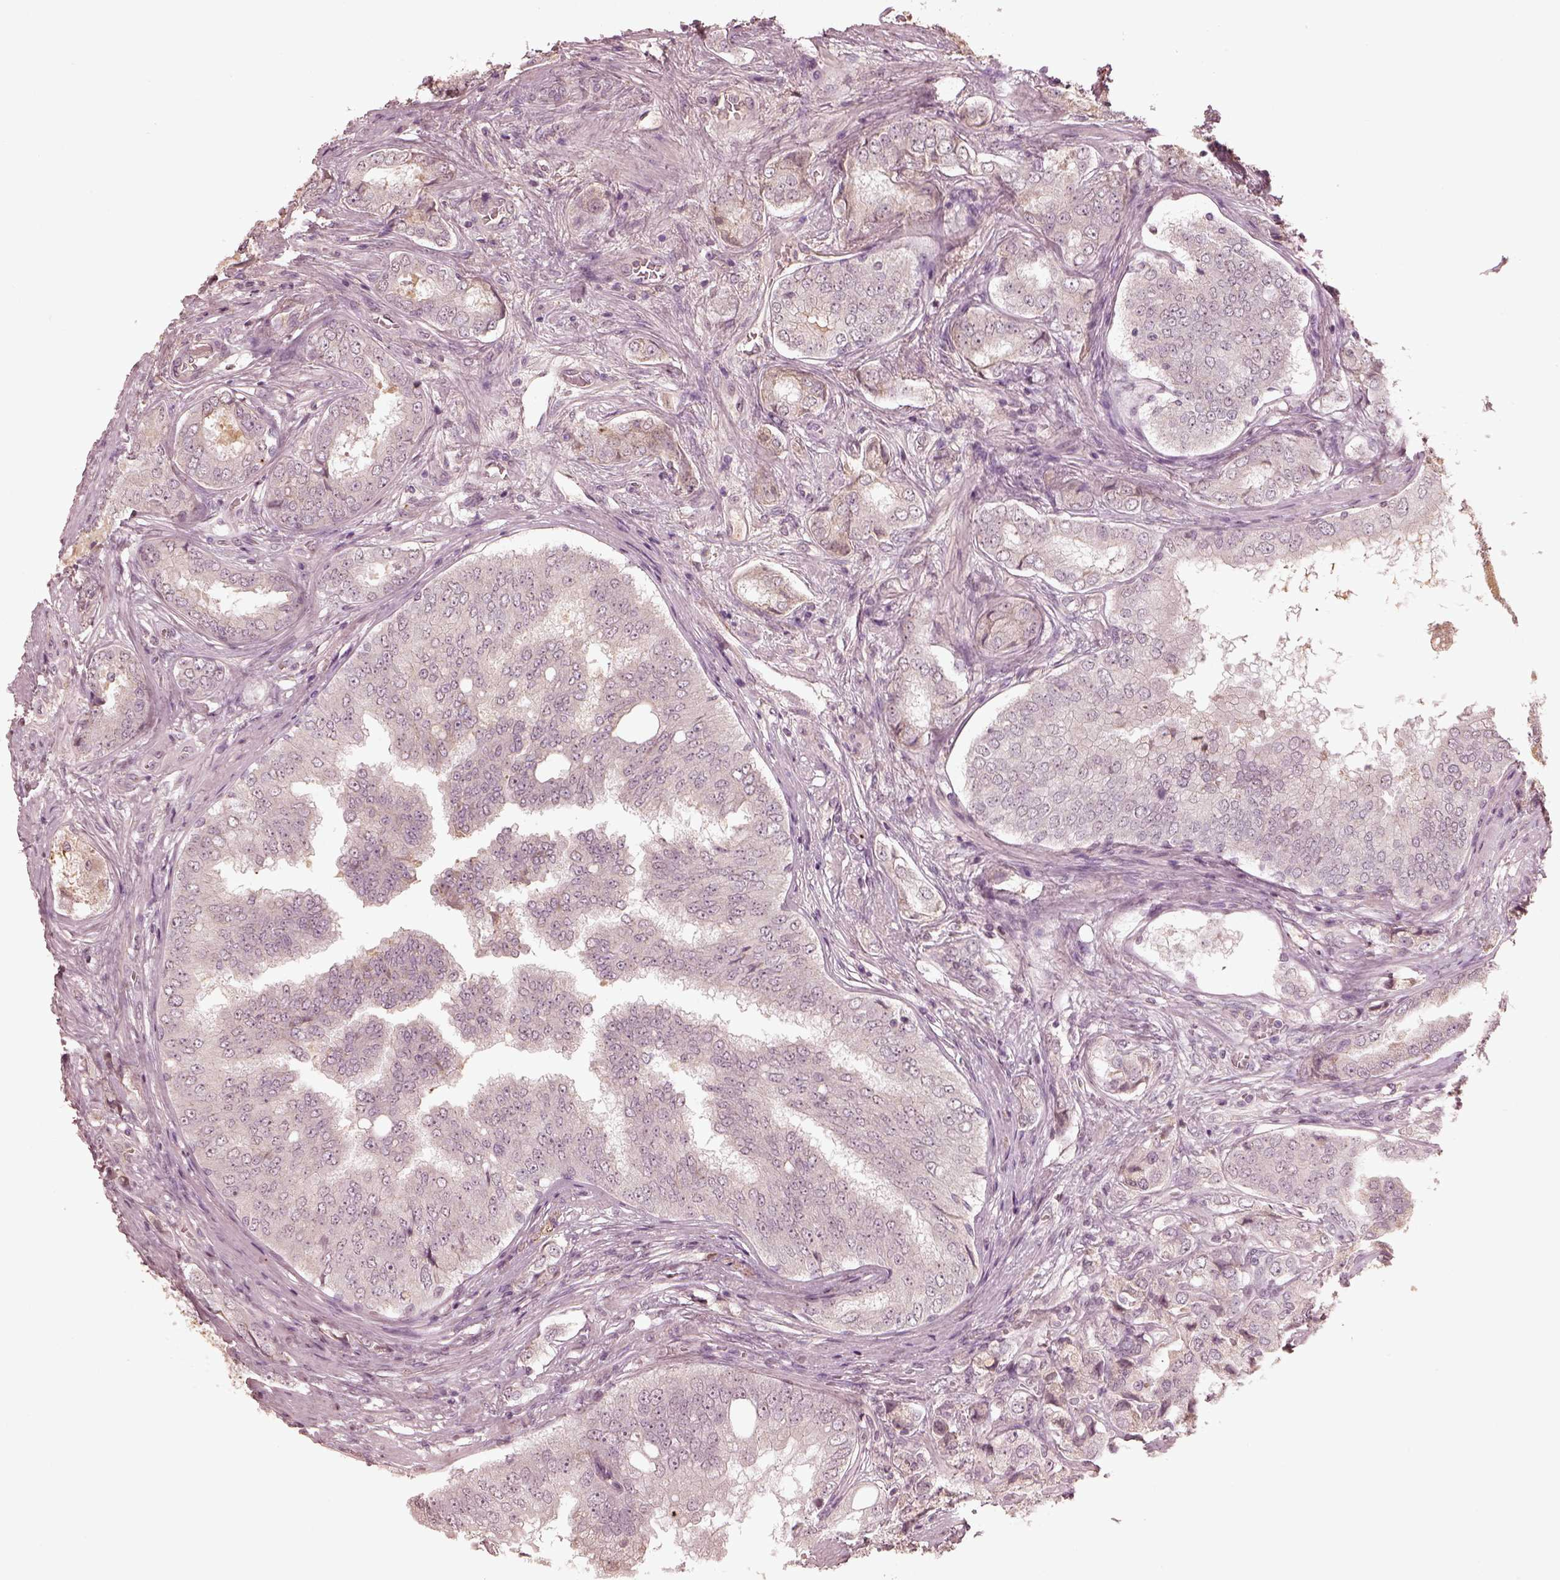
{"staining": {"intensity": "negative", "quantity": "none", "location": "none"}, "tissue": "prostate cancer", "cell_type": "Tumor cells", "image_type": "cancer", "snomed": [{"axis": "morphology", "description": "Adenocarcinoma, NOS"}, {"axis": "topography", "description": "Prostate"}], "caption": "IHC image of neoplastic tissue: prostate cancer stained with DAB (3,3'-diaminobenzidine) exhibits no significant protein positivity in tumor cells.", "gene": "CALR3", "patient": {"sex": "male", "age": 65}}